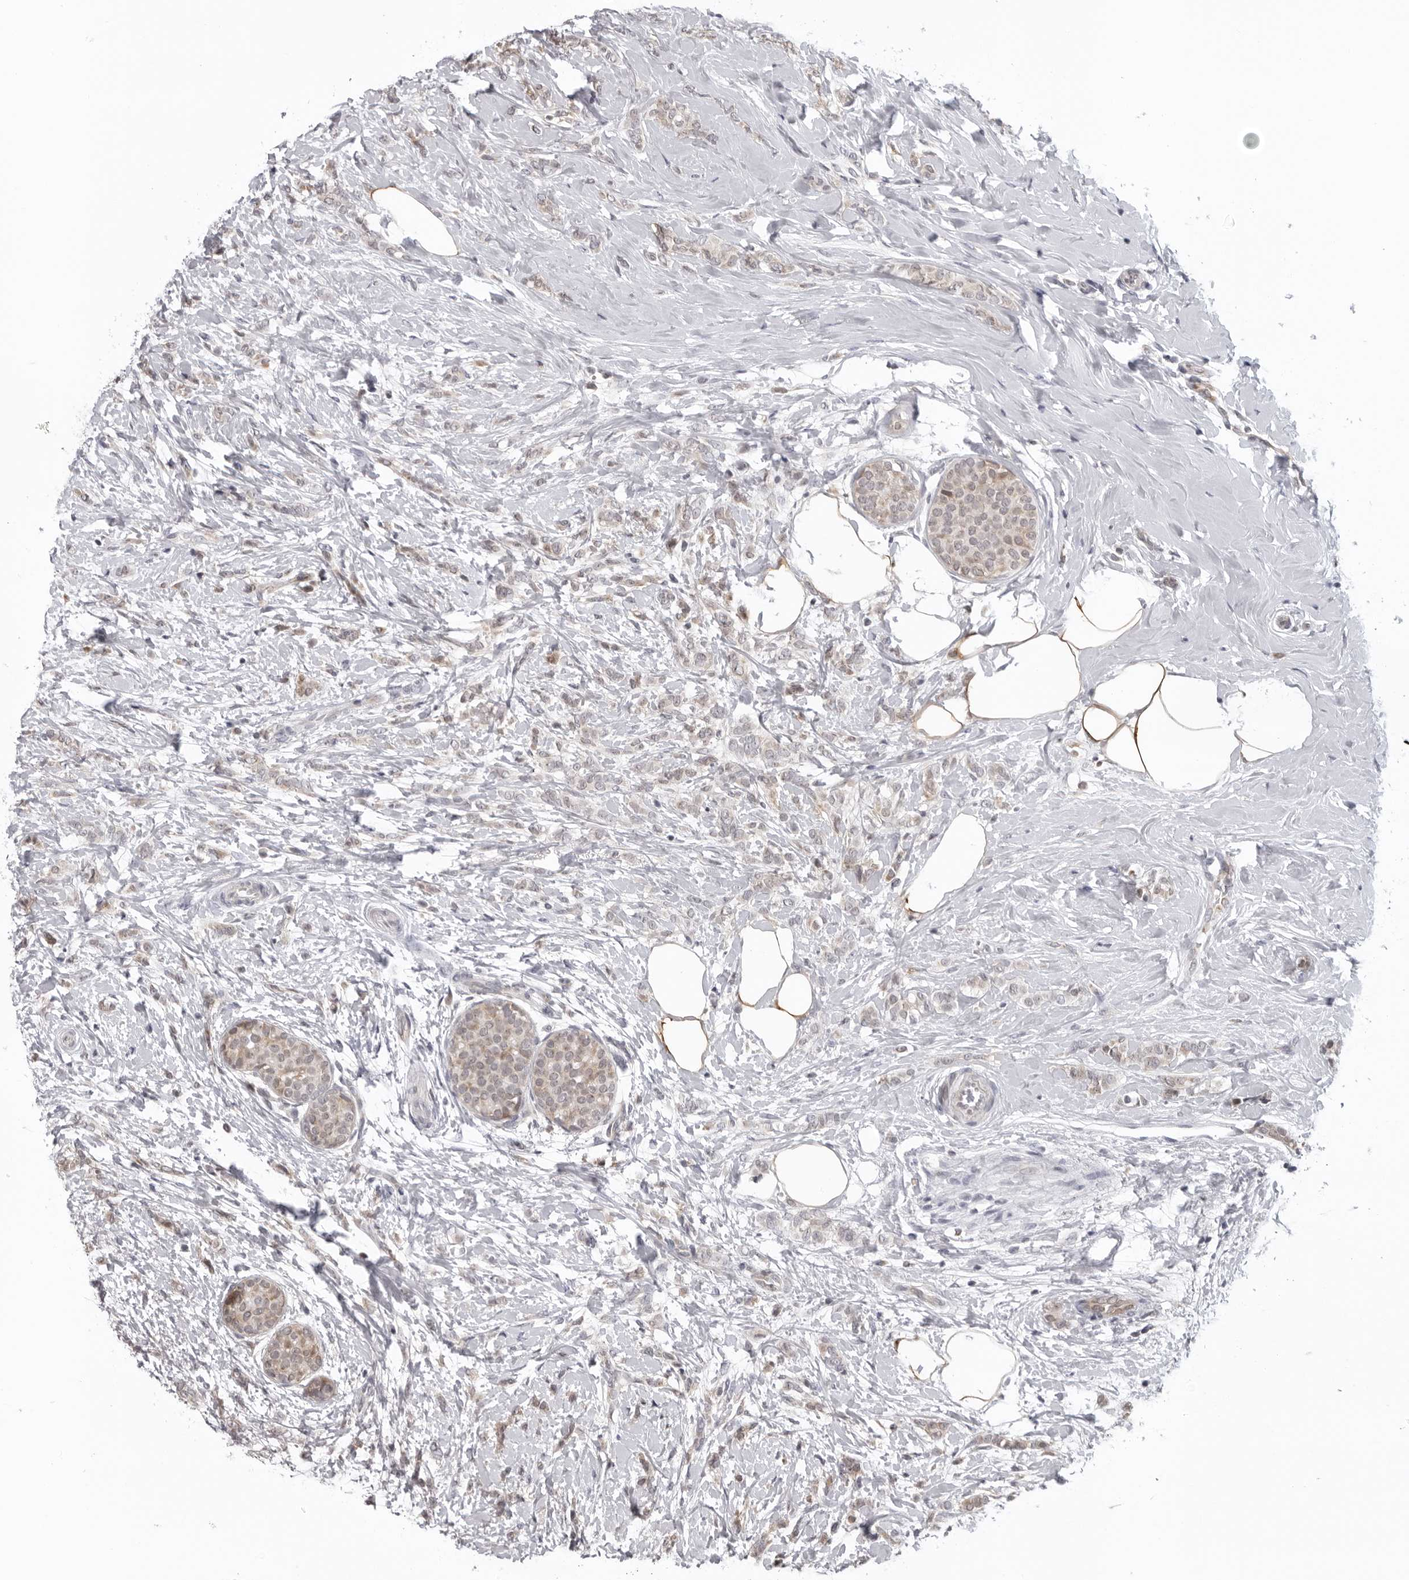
{"staining": {"intensity": "weak", "quantity": "<25%", "location": "cytoplasmic/membranous"}, "tissue": "breast cancer", "cell_type": "Tumor cells", "image_type": "cancer", "snomed": [{"axis": "morphology", "description": "Lobular carcinoma, in situ"}, {"axis": "morphology", "description": "Lobular carcinoma"}, {"axis": "topography", "description": "Breast"}], "caption": "An immunohistochemistry (IHC) micrograph of breast lobular carcinoma is shown. There is no staining in tumor cells of breast lobular carcinoma.", "gene": "MRPS15", "patient": {"sex": "female", "age": 41}}